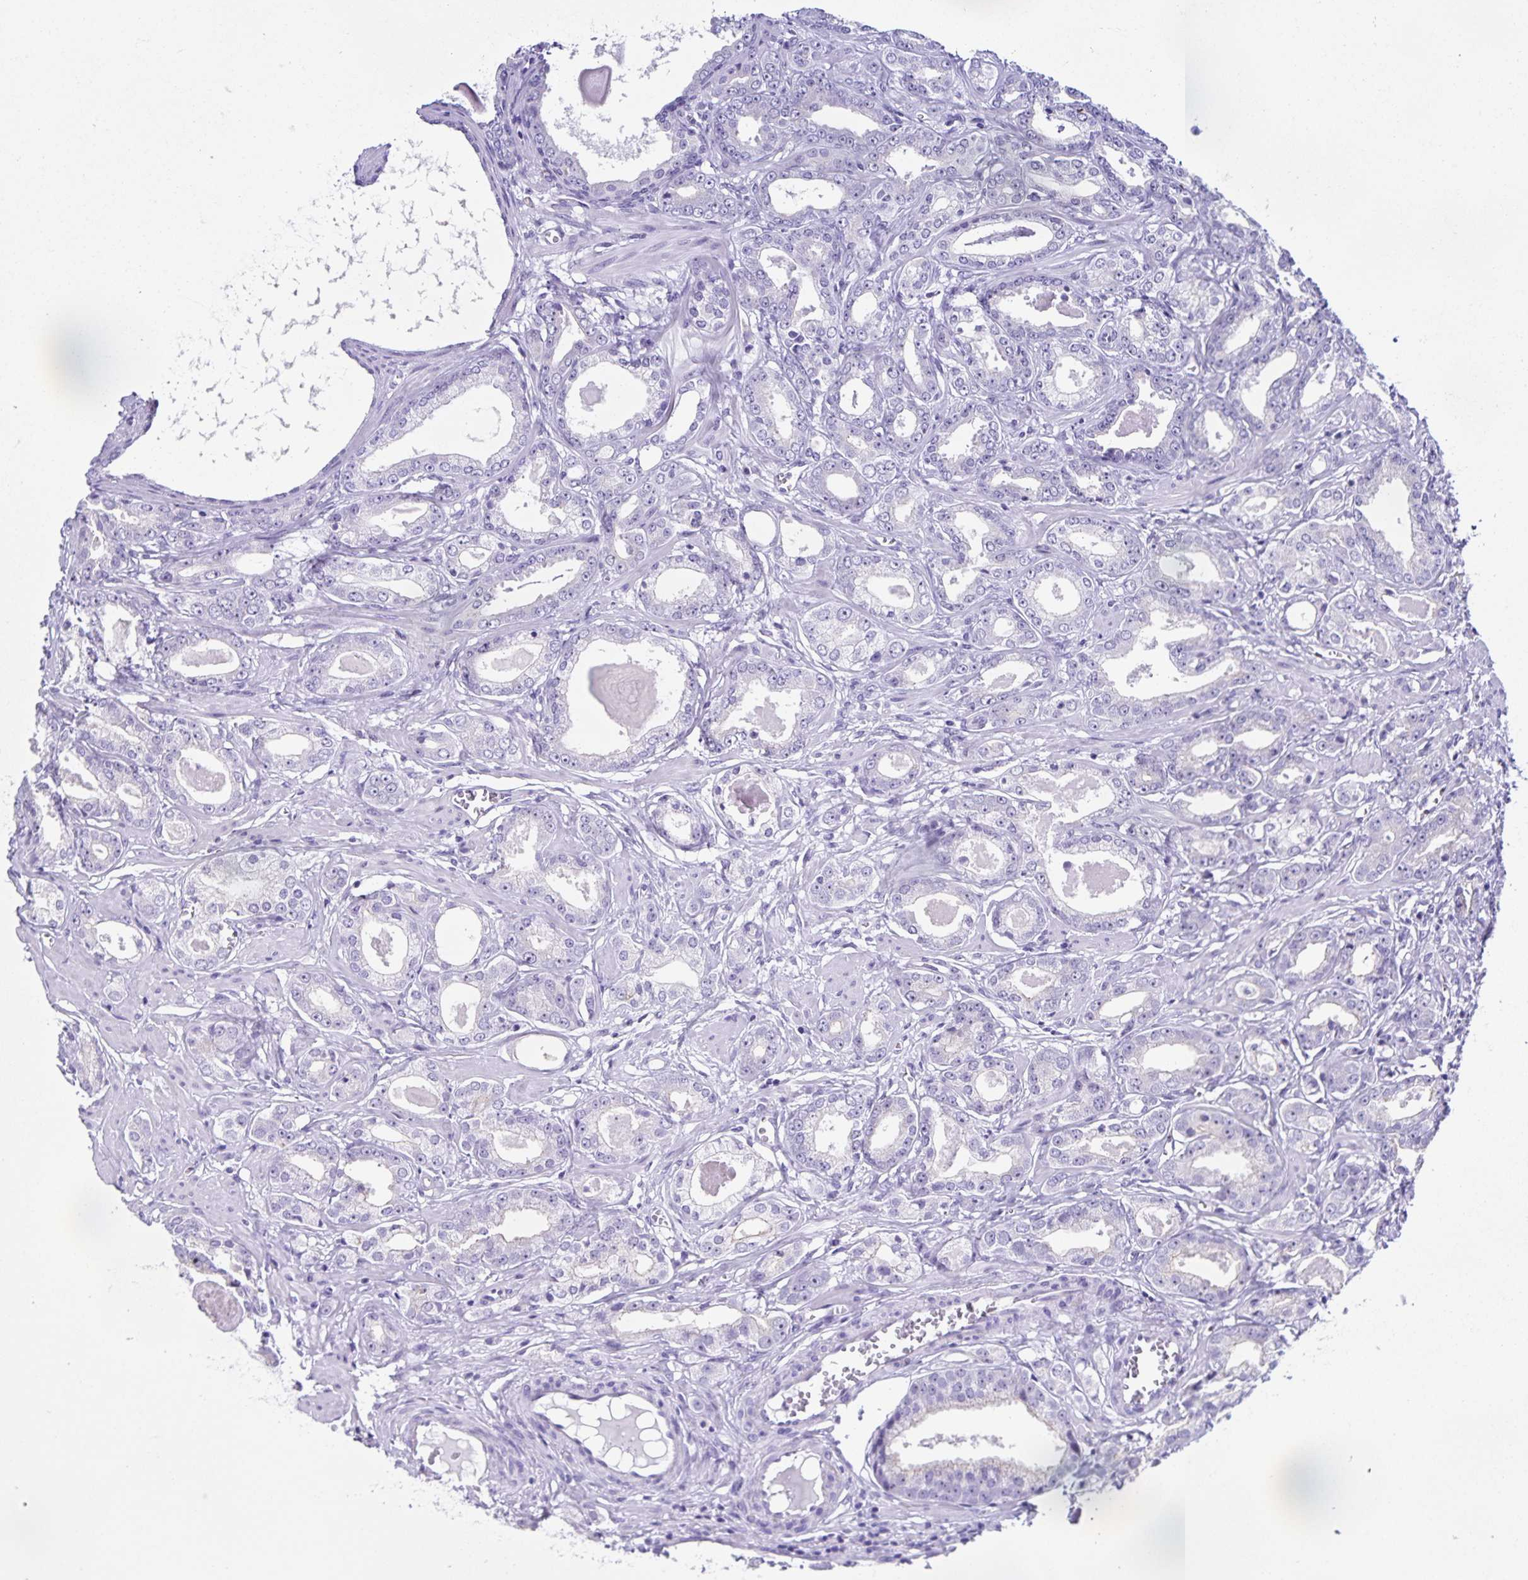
{"staining": {"intensity": "negative", "quantity": "none", "location": "none"}, "tissue": "prostate cancer", "cell_type": "Tumor cells", "image_type": "cancer", "snomed": [{"axis": "morphology", "description": "Adenocarcinoma, NOS"}, {"axis": "morphology", "description": "Adenocarcinoma, Low grade"}, {"axis": "topography", "description": "Prostate"}], "caption": "Immunohistochemistry (IHC) histopathology image of neoplastic tissue: prostate cancer stained with DAB (3,3'-diaminobenzidine) displays no significant protein expression in tumor cells. (IHC, brightfield microscopy, high magnification).", "gene": "FAM170A", "patient": {"sex": "male", "age": 64}}